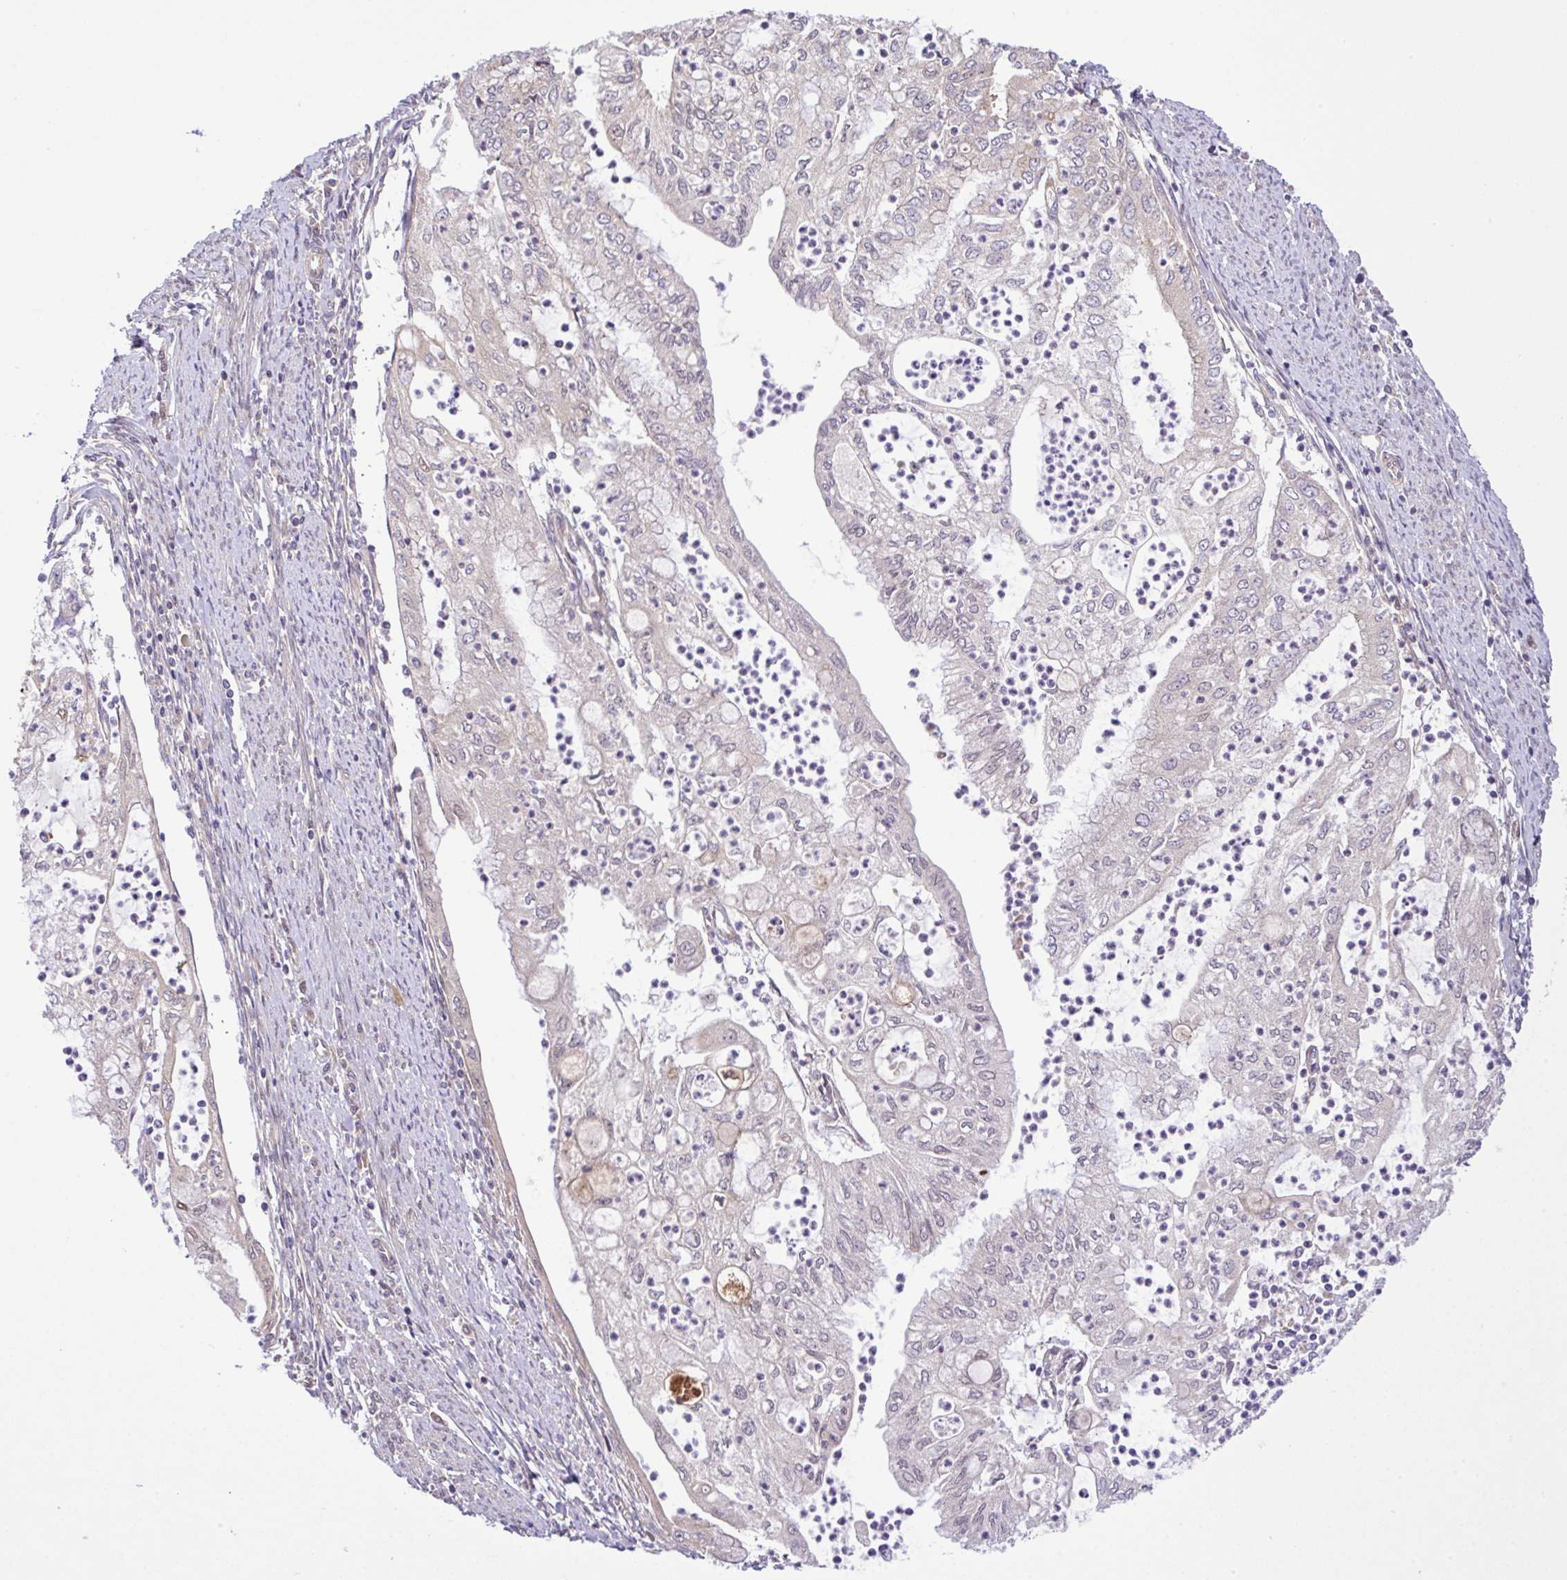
{"staining": {"intensity": "moderate", "quantity": "25%-75%", "location": "cytoplasmic/membranous"}, "tissue": "endometrial cancer", "cell_type": "Tumor cells", "image_type": "cancer", "snomed": [{"axis": "morphology", "description": "Adenocarcinoma, NOS"}, {"axis": "topography", "description": "Endometrium"}], "caption": "IHC (DAB (3,3'-diaminobenzidine)) staining of human adenocarcinoma (endometrial) demonstrates moderate cytoplasmic/membranous protein staining in about 25%-75% of tumor cells. (DAB (3,3'-diaminobenzidine) IHC with brightfield microscopy, high magnification).", "gene": "UBE4A", "patient": {"sex": "female", "age": 75}}